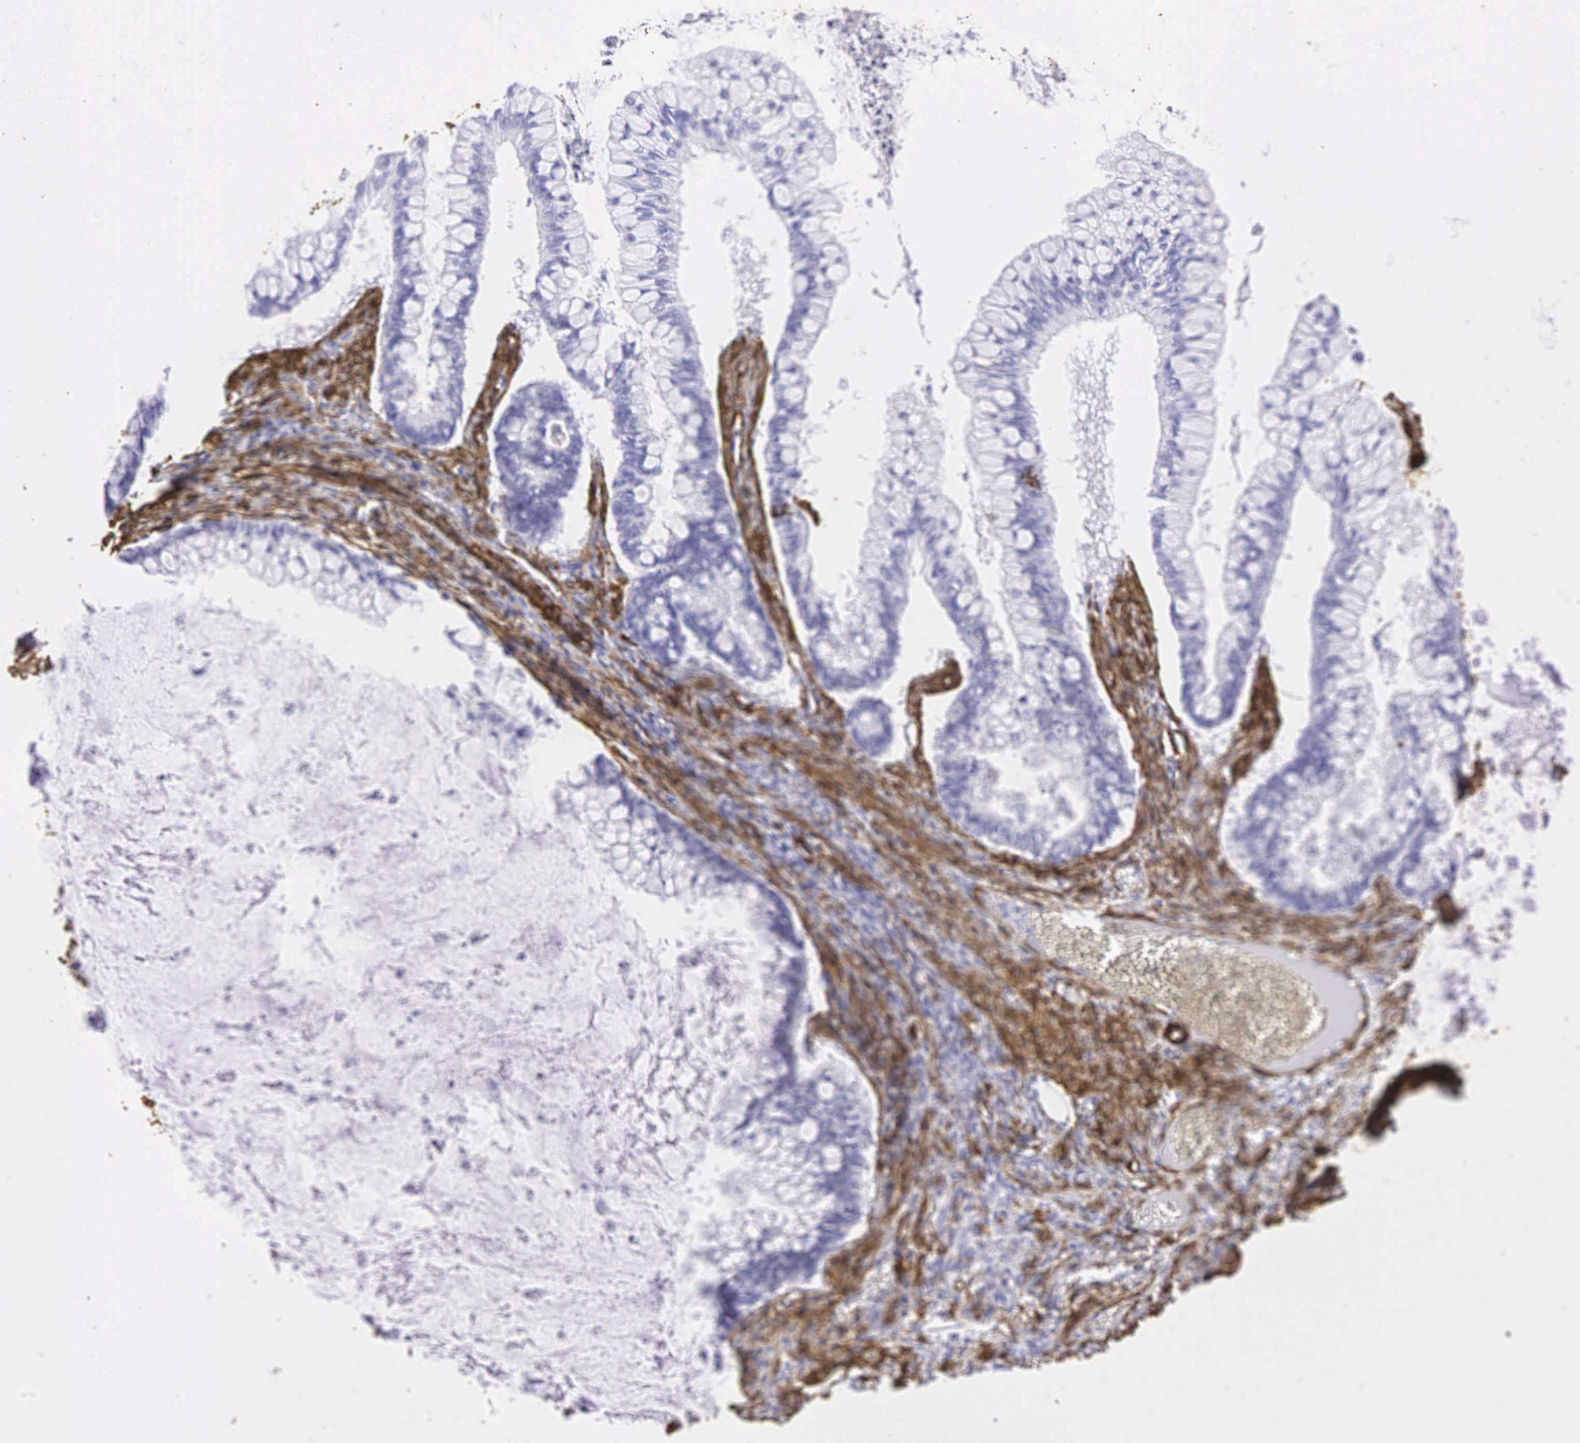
{"staining": {"intensity": "negative", "quantity": "none", "location": "none"}, "tissue": "ovarian cancer", "cell_type": "Tumor cells", "image_type": "cancer", "snomed": [{"axis": "morphology", "description": "Cystadenocarcinoma, mucinous, NOS"}, {"axis": "topography", "description": "Ovary"}], "caption": "Tumor cells are negative for protein expression in human ovarian cancer (mucinous cystadenocarcinoma).", "gene": "ACTA2", "patient": {"sex": "female", "age": 57}}